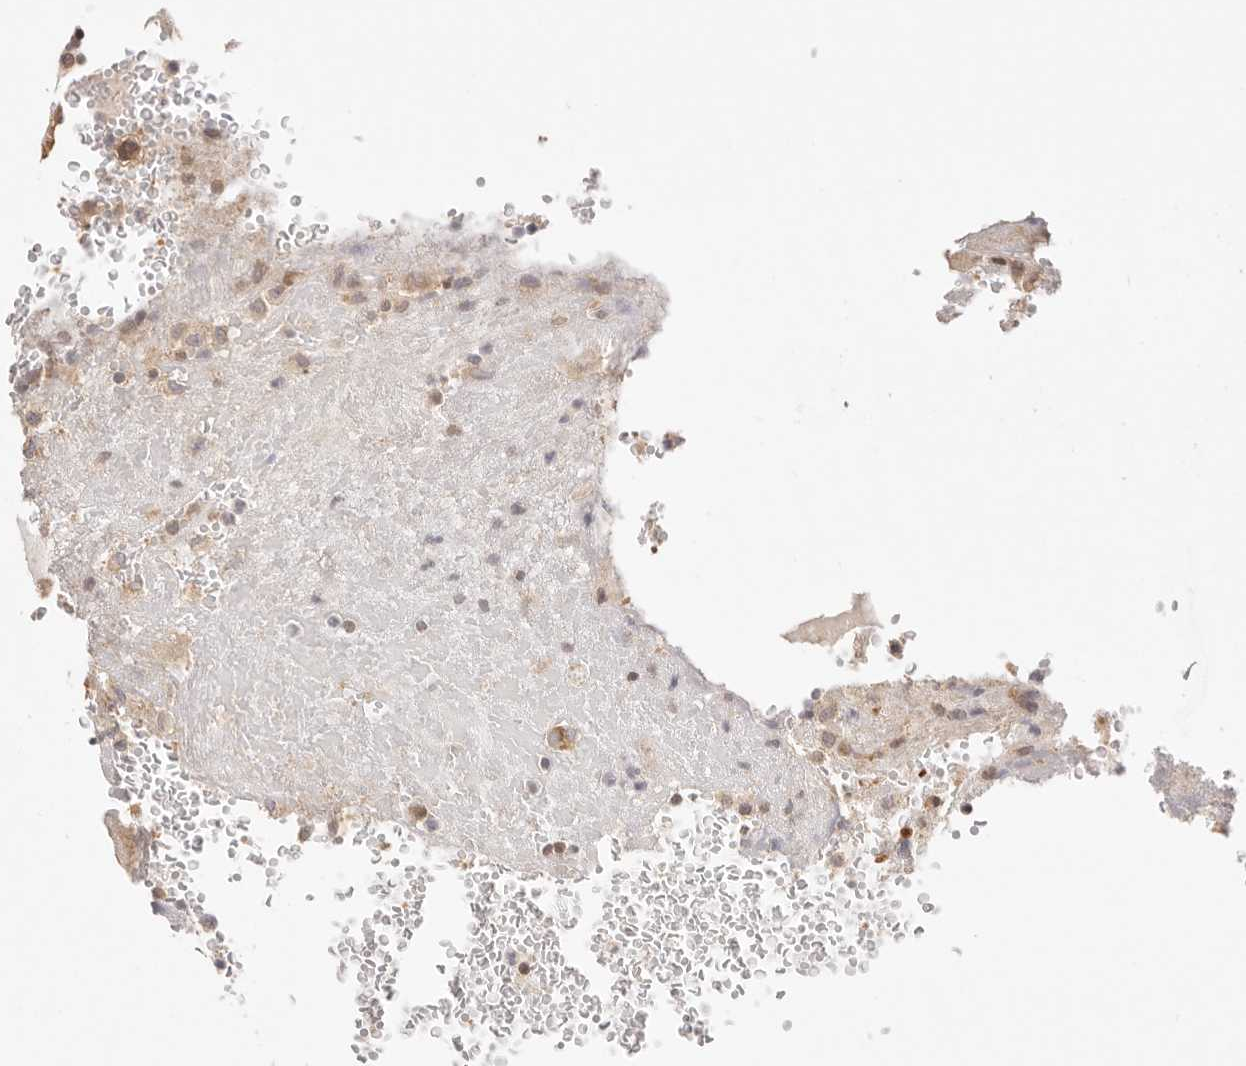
{"staining": {"intensity": "moderate", "quantity": ">75%", "location": "cytoplasmic/membranous"}, "tissue": "thyroid cancer", "cell_type": "Tumor cells", "image_type": "cancer", "snomed": [{"axis": "morphology", "description": "Papillary adenocarcinoma, NOS"}, {"axis": "topography", "description": "Thyroid gland"}], "caption": "Thyroid papillary adenocarcinoma stained for a protein (brown) reveals moderate cytoplasmic/membranous positive positivity in approximately >75% of tumor cells.", "gene": "KCMF1", "patient": {"sex": "male", "age": 77}}